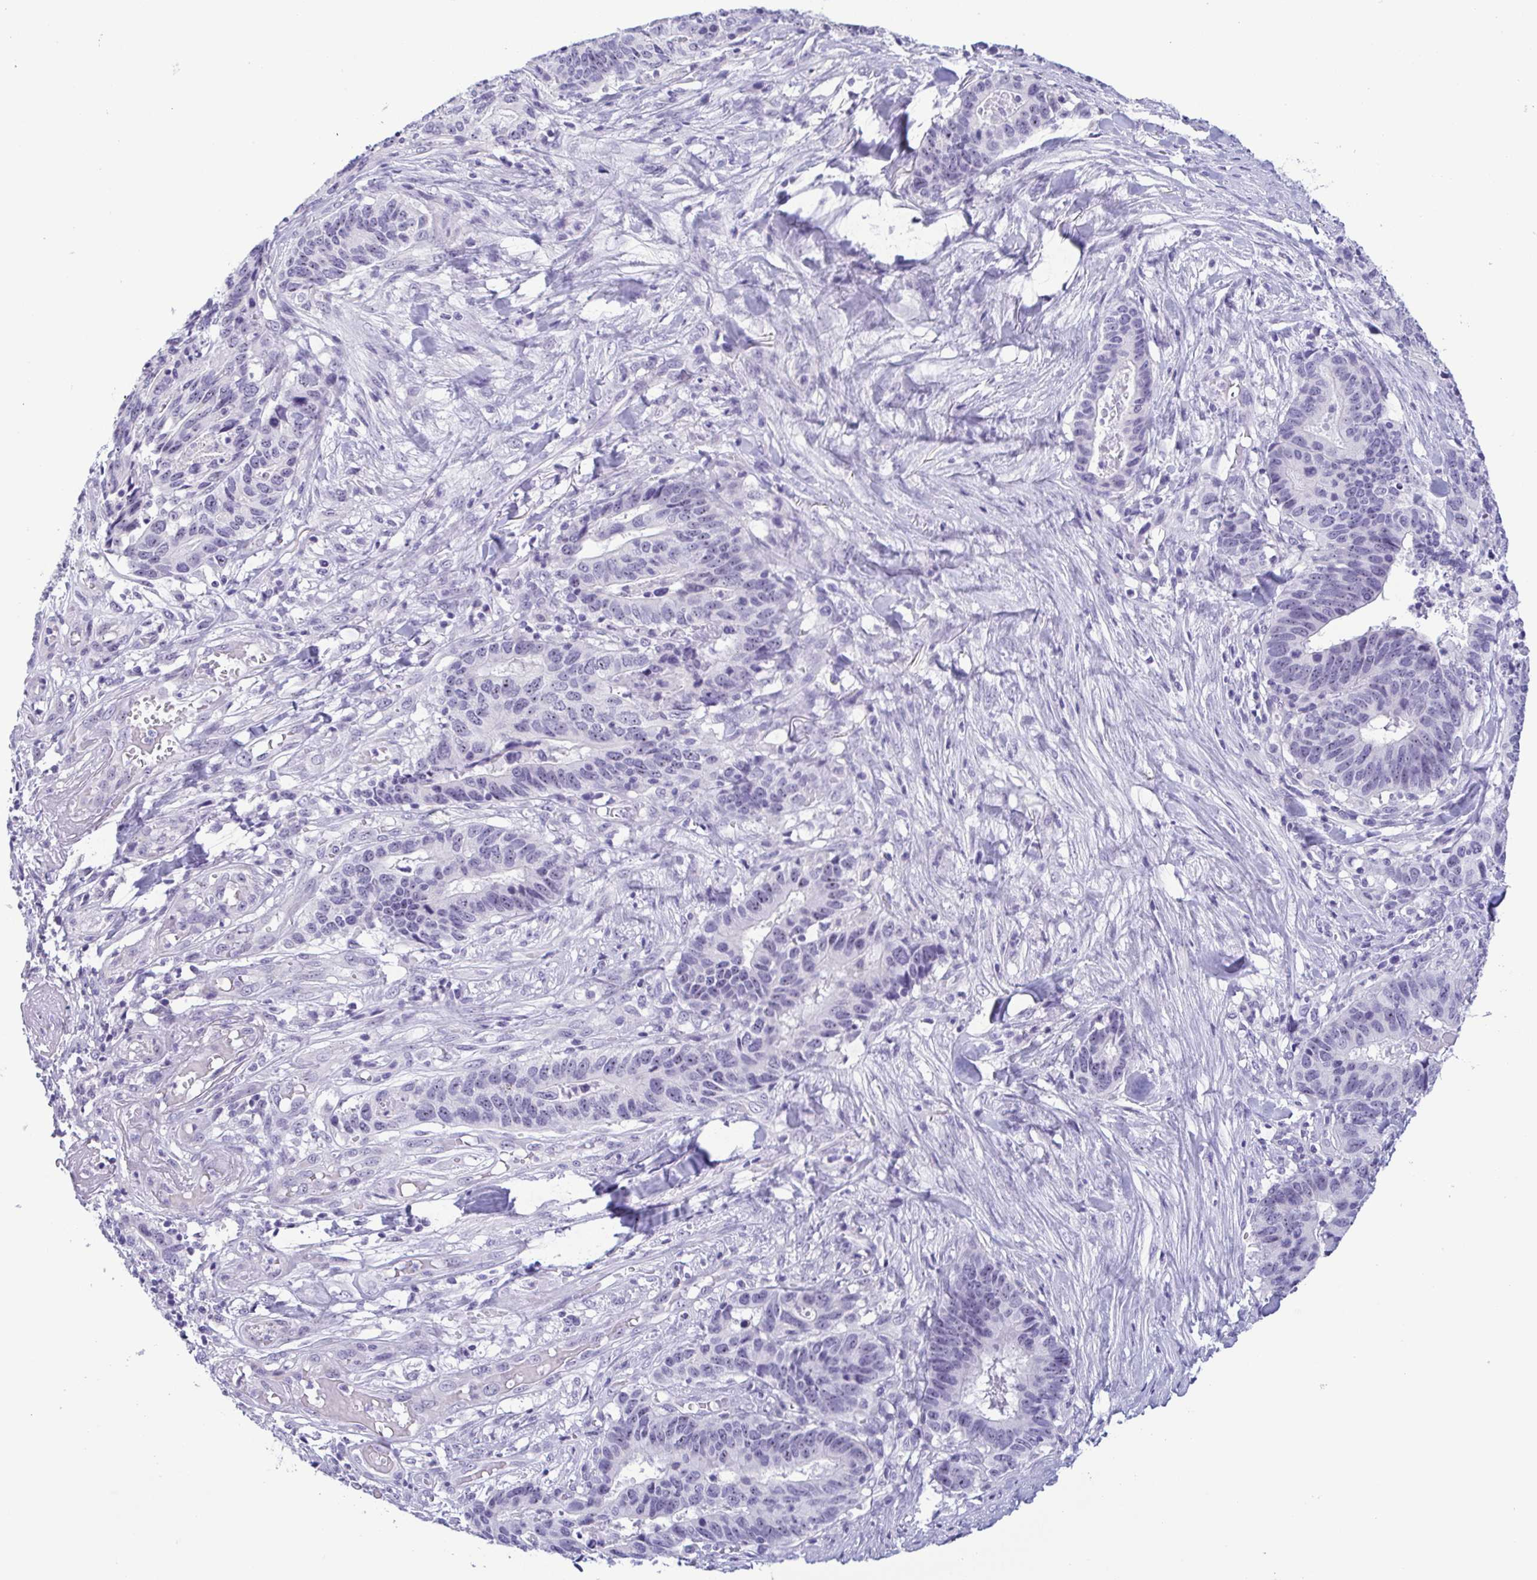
{"staining": {"intensity": "negative", "quantity": "none", "location": "none"}, "tissue": "stomach cancer", "cell_type": "Tumor cells", "image_type": "cancer", "snomed": [{"axis": "morphology", "description": "Adenocarcinoma, NOS"}, {"axis": "topography", "description": "Stomach, upper"}], "caption": "DAB (3,3'-diaminobenzidine) immunohistochemical staining of human adenocarcinoma (stomach) shows no significant staining in tumor cells.", "gene": "MYL7", "patient": {"sex": "female", "age": 67}}